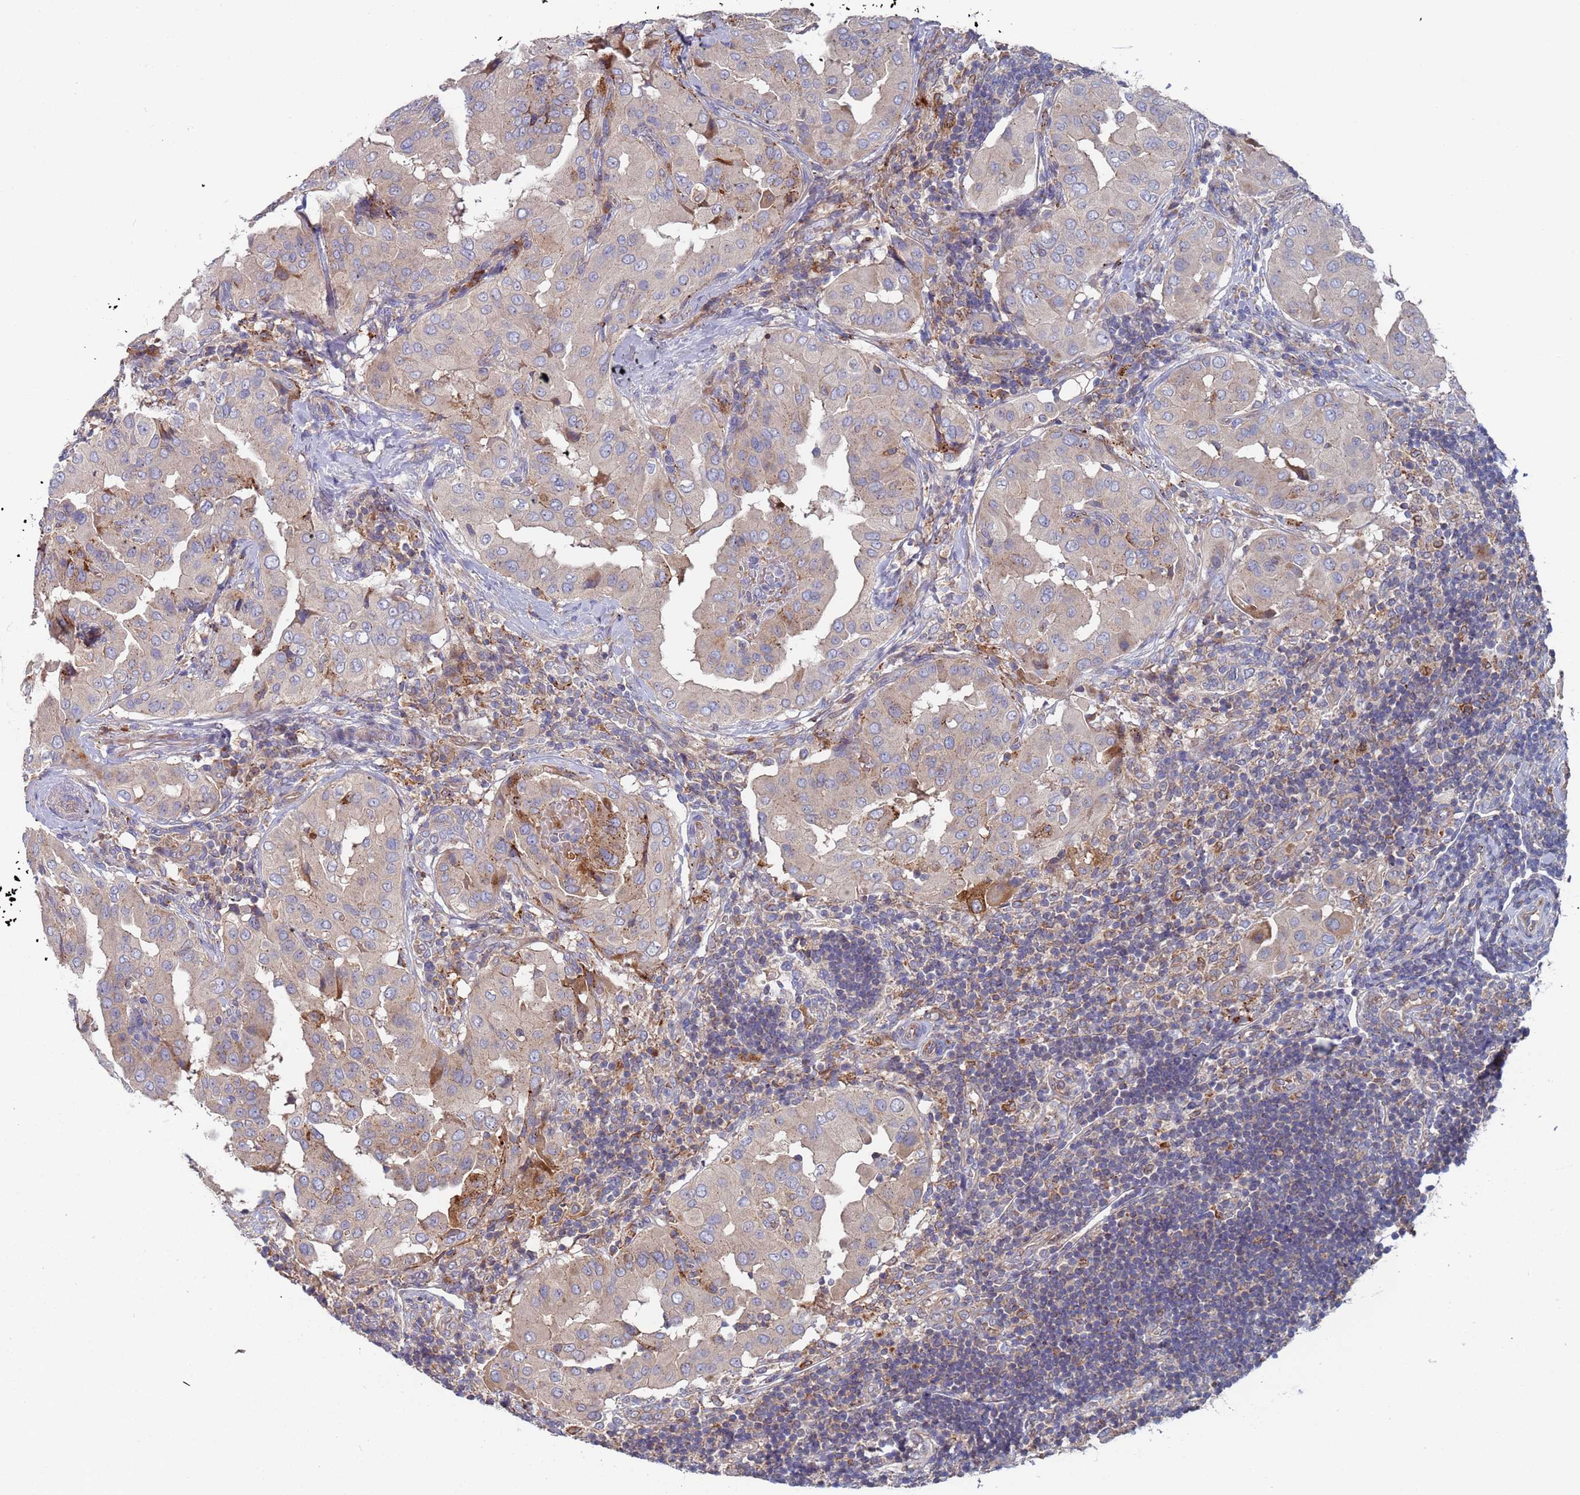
{"staining": {"intensity": "negative", "quantity": "none", "location": "none"}, "tissue": "thyroid cancer", "cell_type": "Tumor cells", "image_type": "cancer", "snomed": [{"axis": "morphology", "description": "Papillary adenocarcinoma, NOS"}, {"axis": "topography", "description": "Thyroid gland"}], "caption": "An immunohistochemistry (IHC) photomicrograph of thyroid cancer is shown. There is no staining in tumor cells of thyroid cancer. (DAB immunohistochemistry visualized using brightfield microscopy, high magnification).", "gene": "MALRD1", "patient": {"sex": "male", "age": 33}}